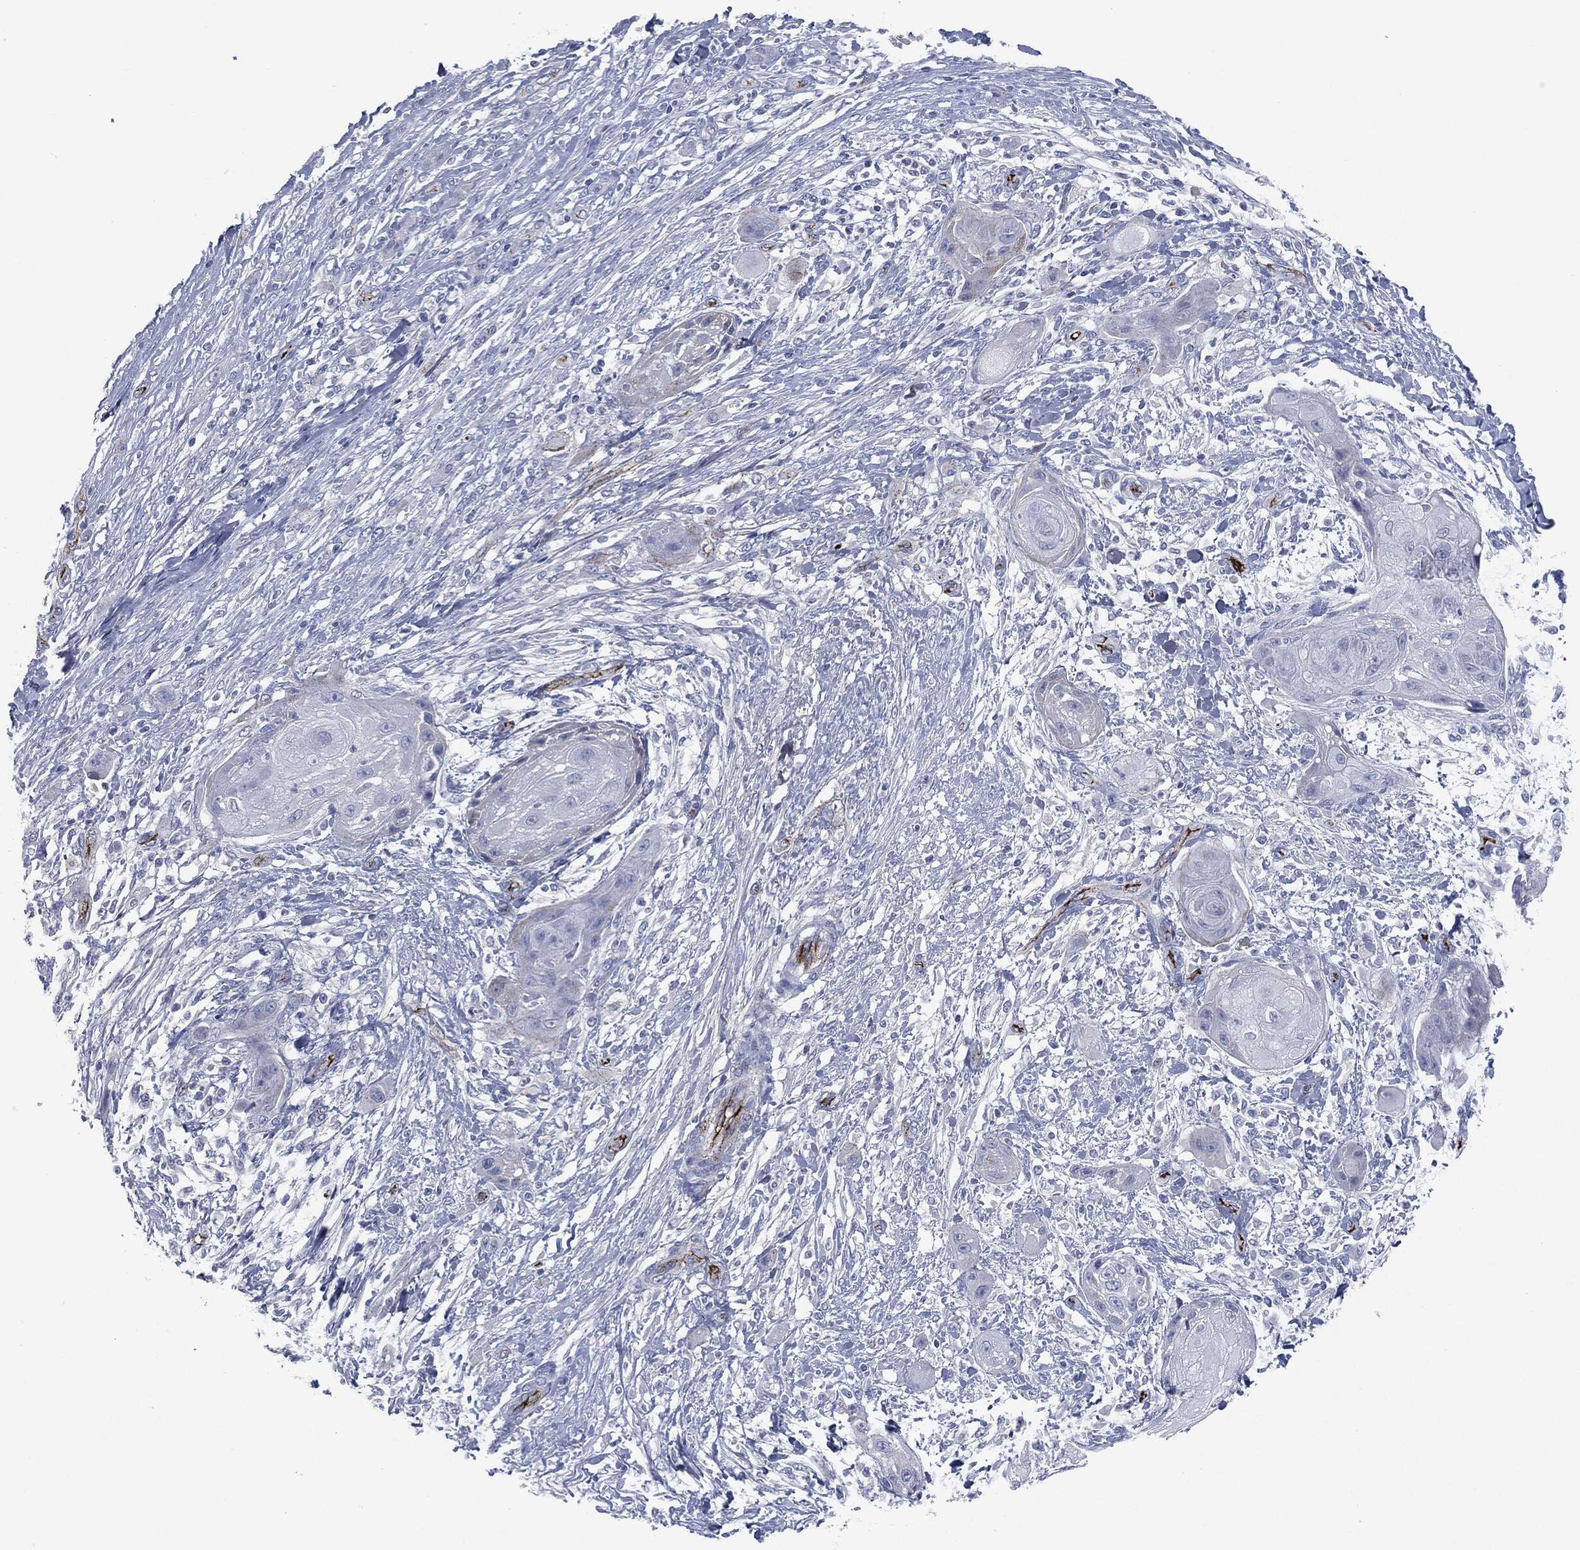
{"staining": {"intensity": "negative", "quantity": "none", "location": "none"}, "tissue": "skin cancer", "cell_type": "Tumor cells", "image_type": "cancer", "snomed": [{"axis": "morphology", "description": "Squamous cell carcinoma, NOS"}, {"axis": "topography", "description": "Skin"}], "caption": "Tumor cells are negative for brown protein staining in skin cancer (squamous cell carcinoma). Brightfield microscopy of immunohistochemistry (IHC) stained with DAB (brown) and hematoxylin (blue), captured at high magnification.", "gene": "APOB", "patient": {"sex": "male", "age": 62}}